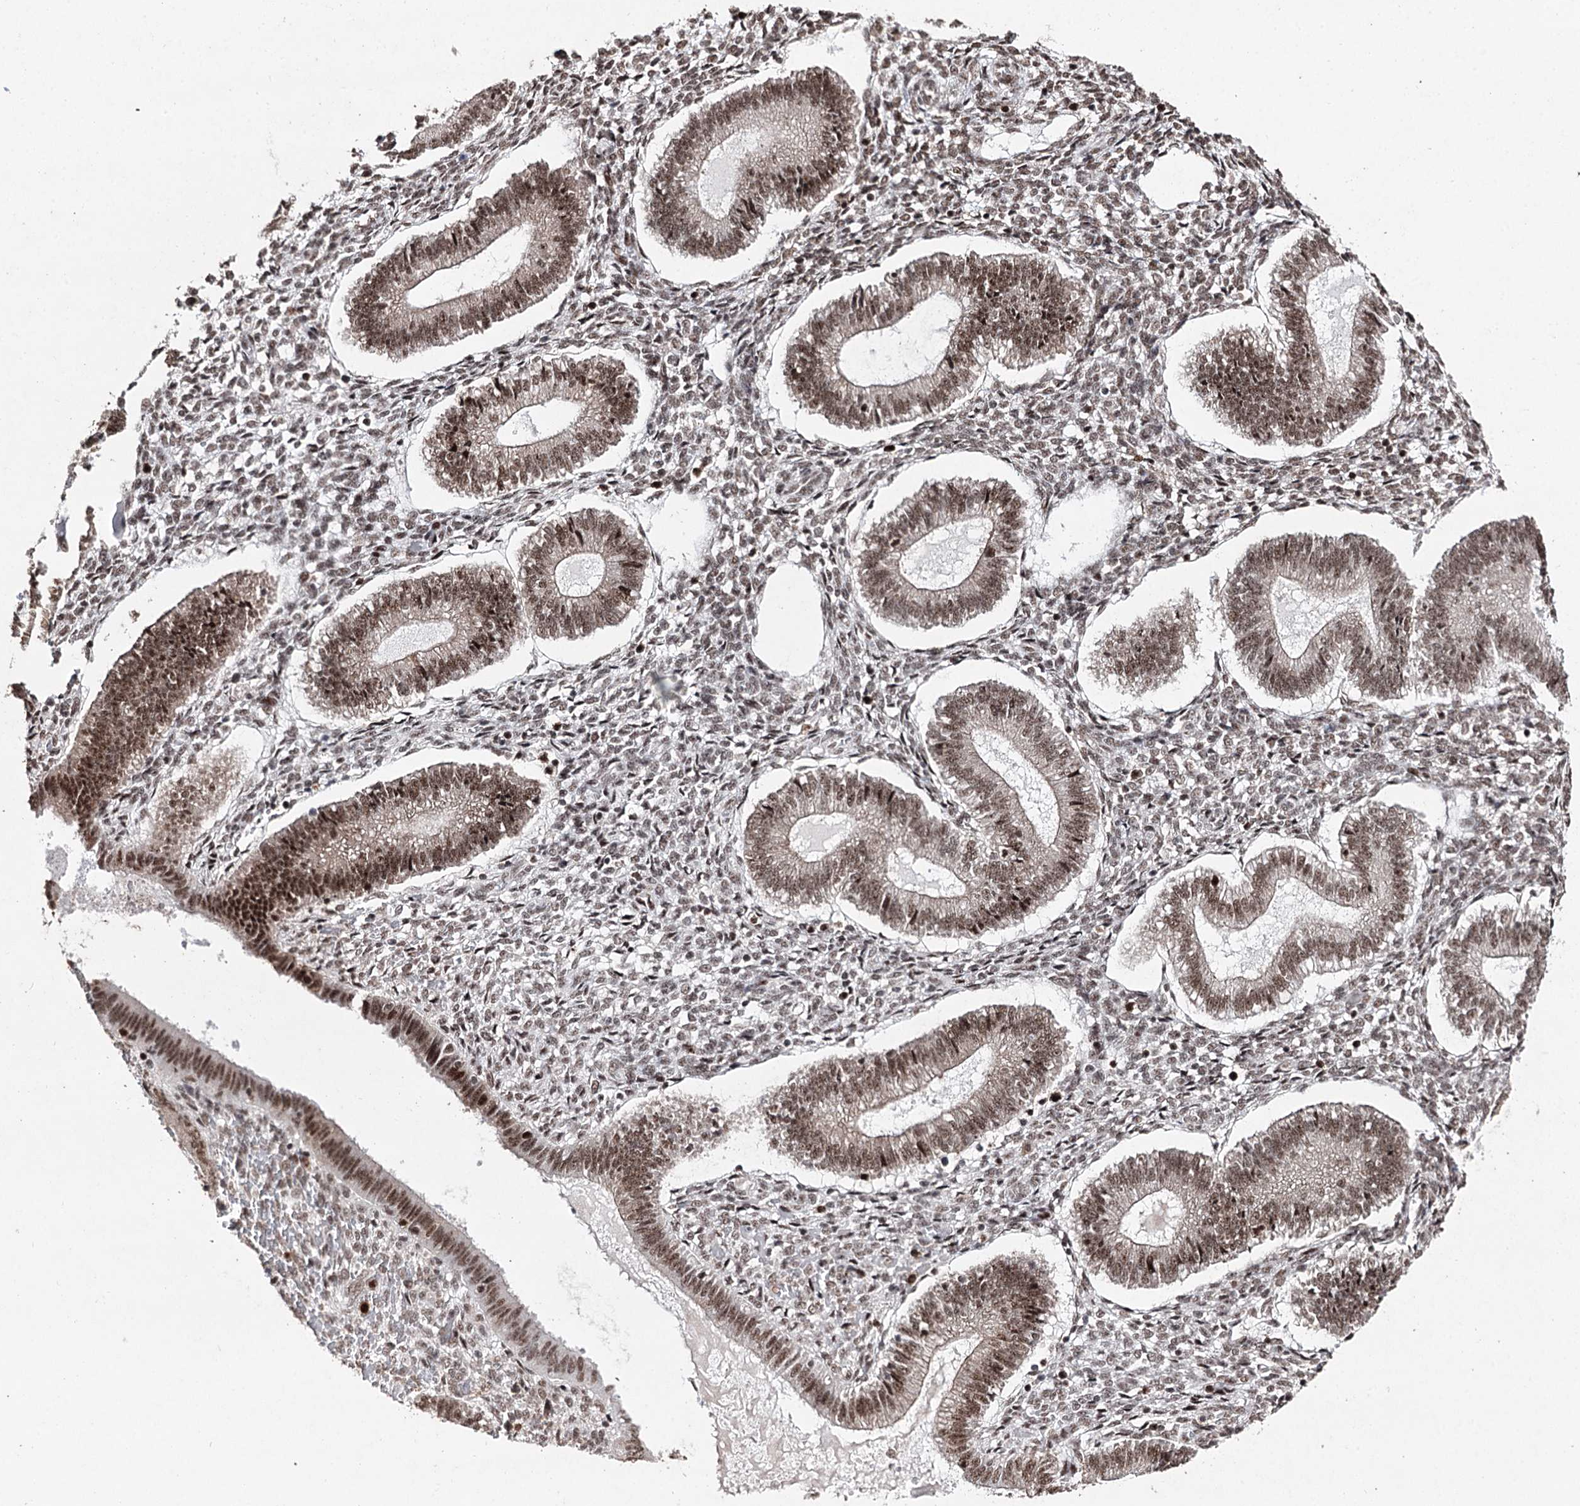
{"staining": {"intensity": "moderate", "quantity": ">75%", "location": "nuclear"}, "tissue": "endometrium", "cell_type": "Cells in endometrial stroma", "image_type": "normal", "snomed": [{"axis": "morphology", "description": "Normal tissue, NOS"}, {"axis": "topography", "description": "Endometrium"}], "caption": "Human endometrium stained with a brown dye shows moderate nuclear positive positivity in about >75% of cells in endometrial stroma.", "gene": "PDCD4", "patient": {"sex": "female", "age": 25}}